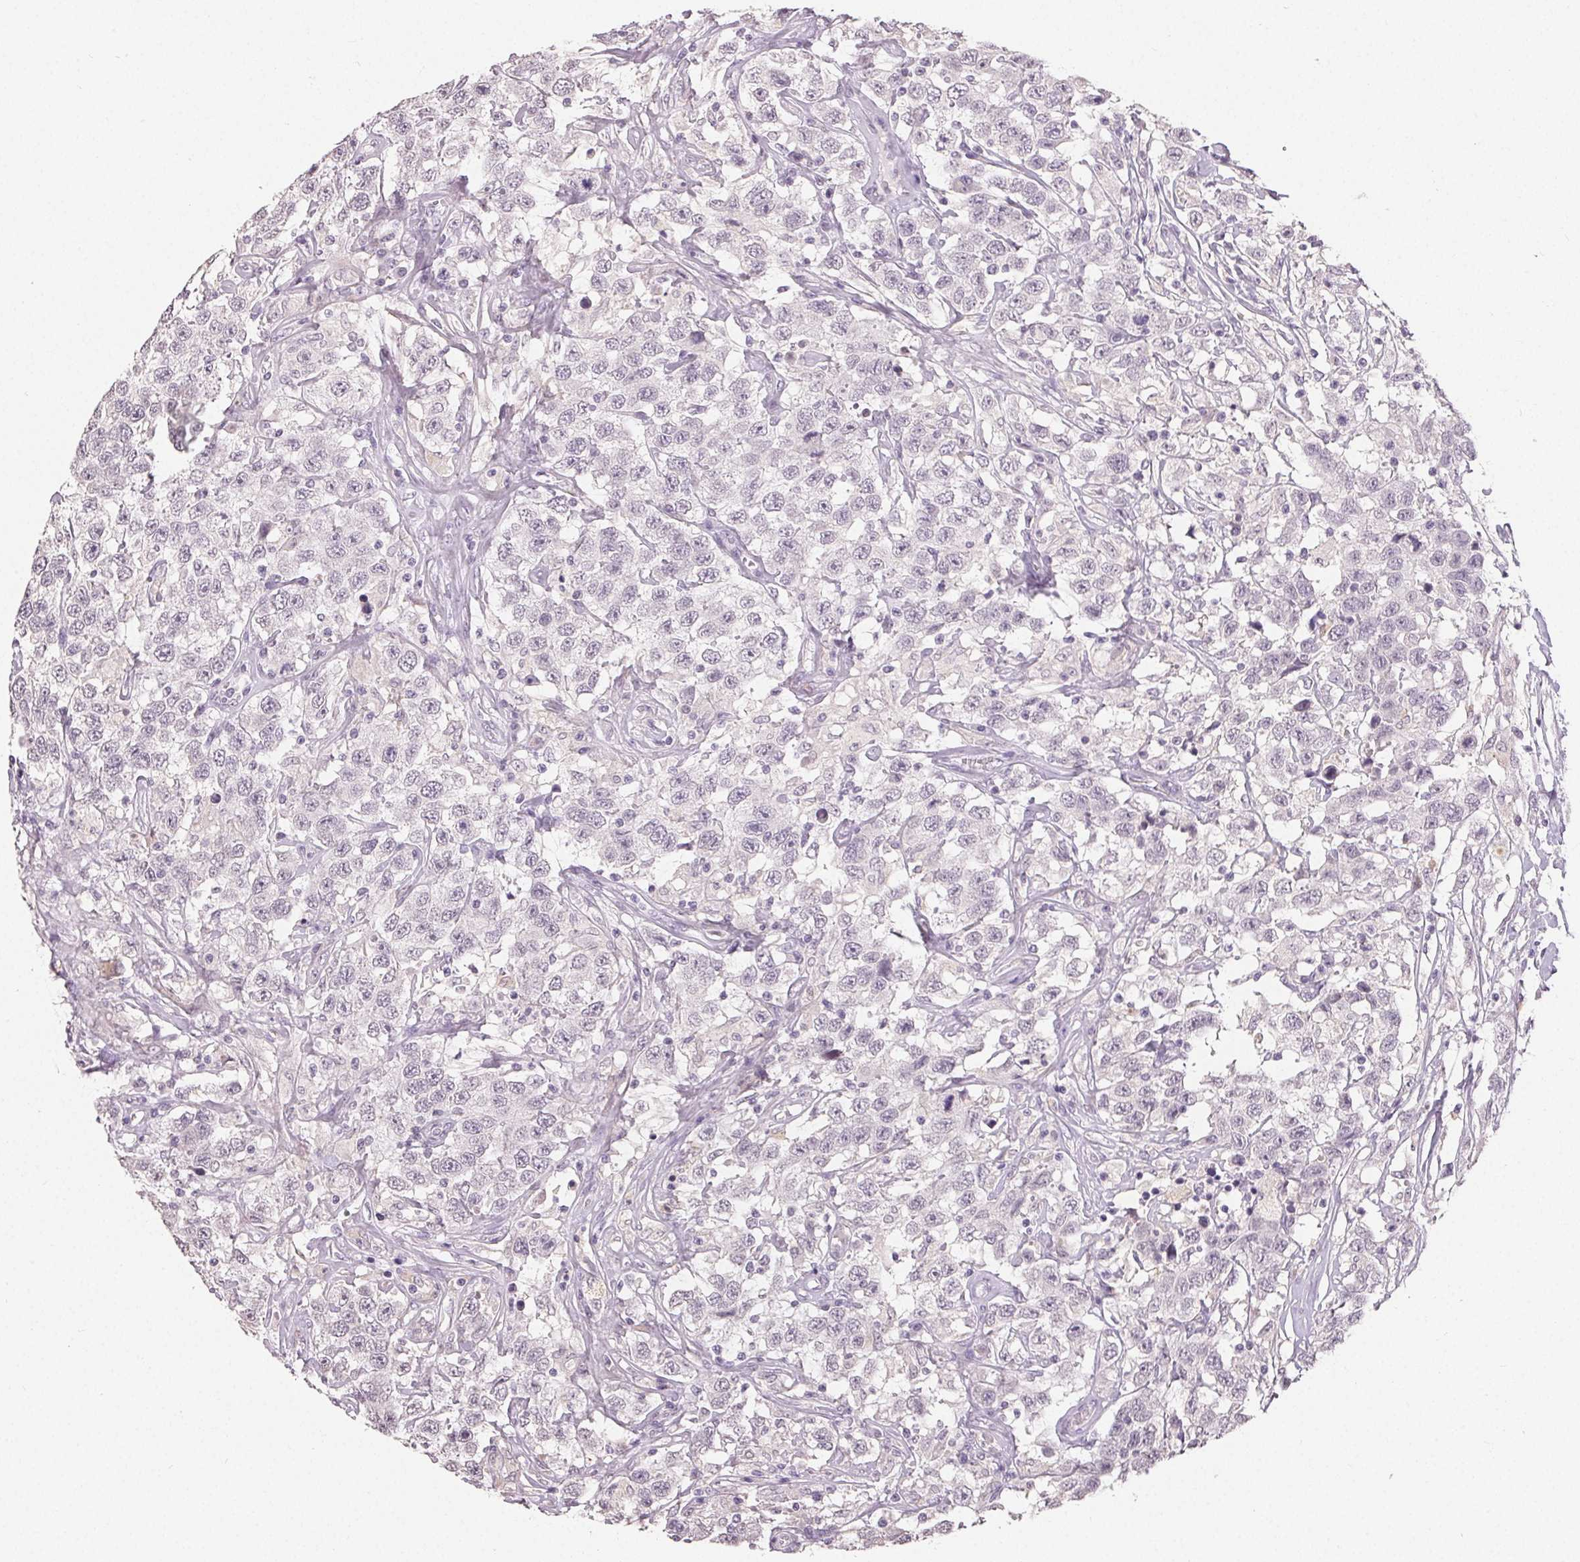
{"staining": {"intensity": "negative", "quantity": "none", "location": "none"}, "tissue": "testis cancer", "cell_type": "Tumor cells", "image_type": "cancer", "snomed": [{"axis": "morphology", "description": "Seminoma, NOS"}, {"axis": "topography", "description": "Testis"}], "caption": "Immunohistochemistry micrograph of neoplastic tissue: testis cancer (seminoma) stained with DAB shows no significant protein positivity in tumor cells. The staining is performed using DAB brown chromogen with nuclei counter-stained in using hematoxylin.", "gene": "TMEM174", "patient": {"sex": "male", "age": 41}}